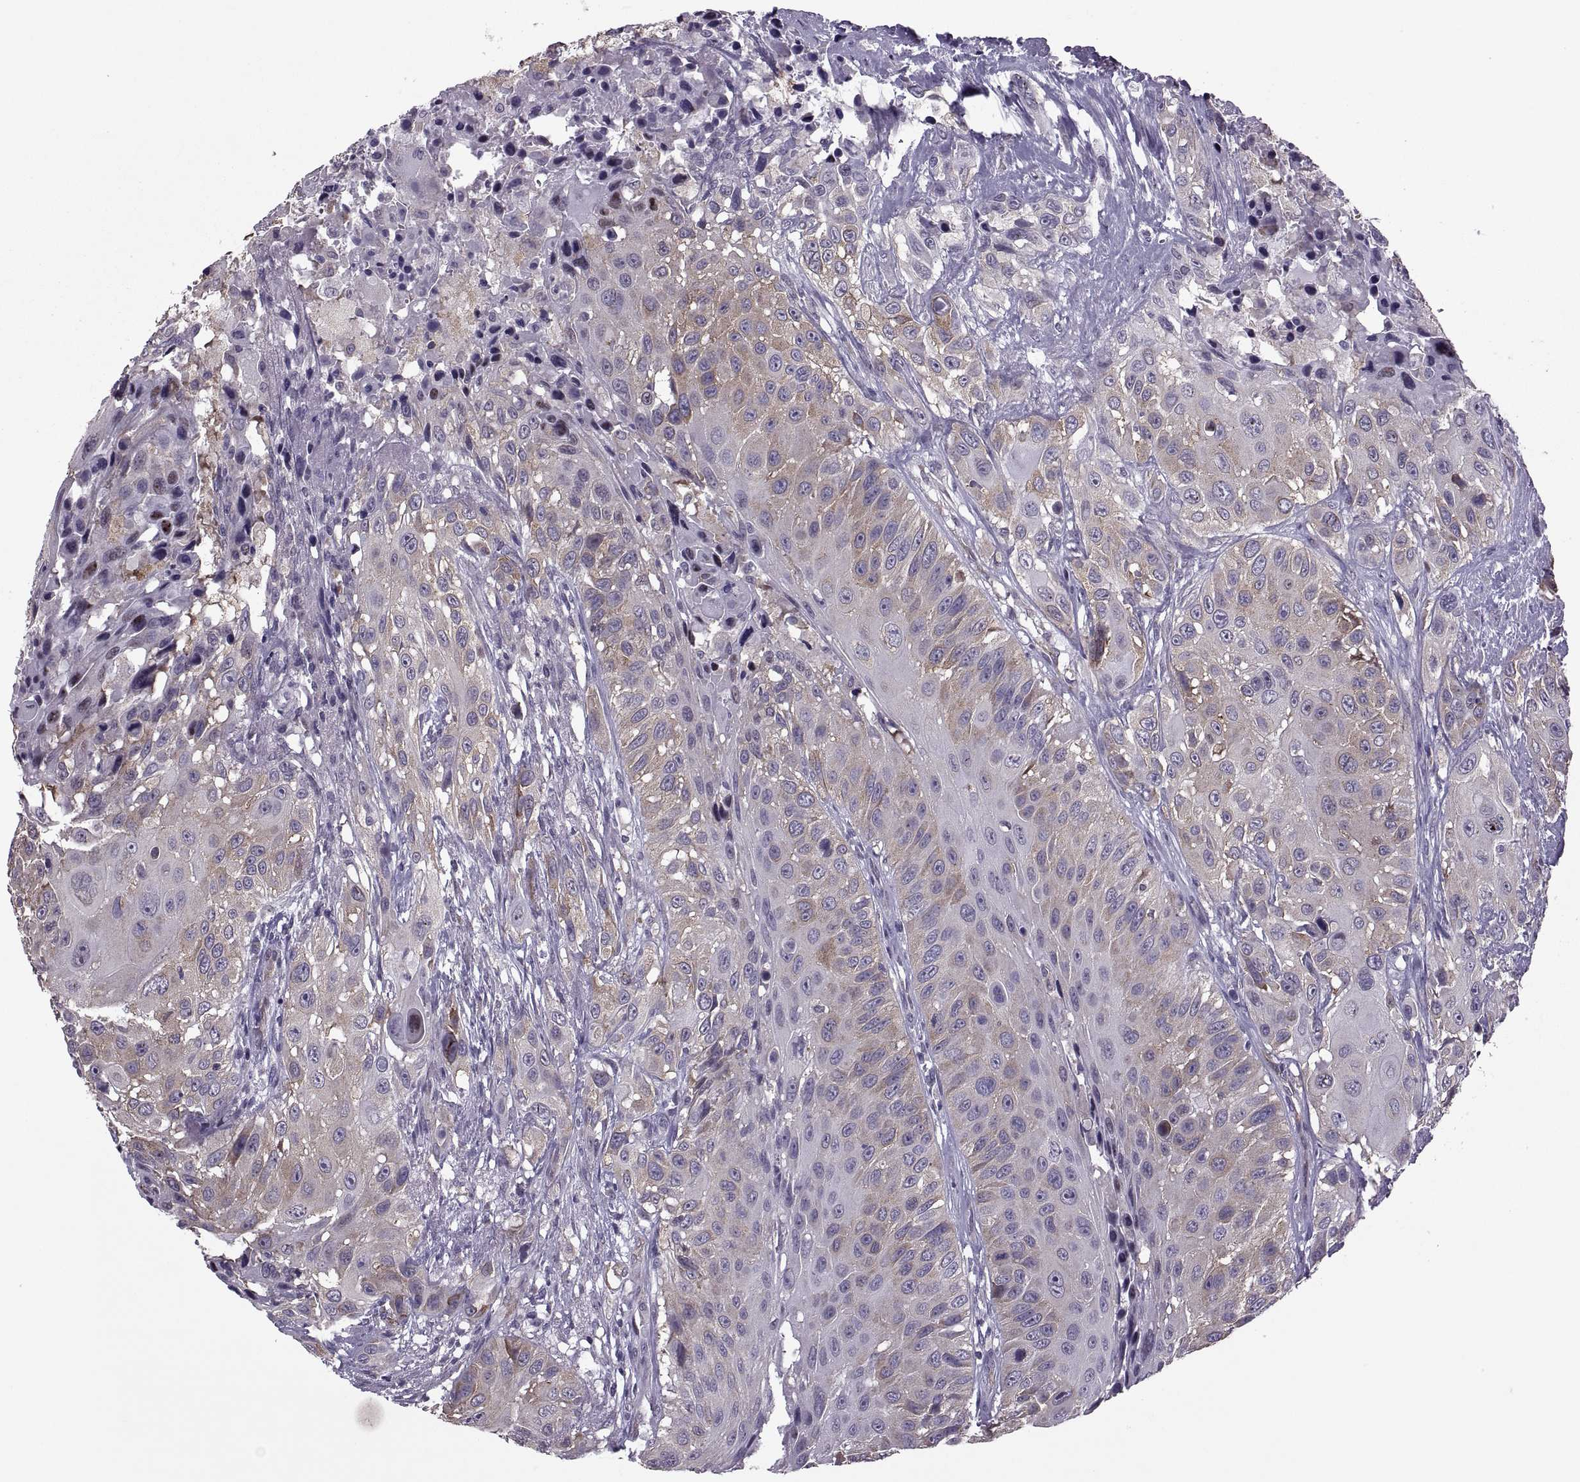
{"staining": {"intensity": "moderate", "quantity": "25%-75%", "location": "cytoplasmic/membranous"}, "tissue": "urothelial cancer", "cell_type": "Tumor cells", "image_type": "cancer", "snomed": [{"axis": "morphology", "description": "Urothelial carcinoma, NOS"}, {"axis": "topography", "description": "Urinary bladder"}], "caption": "High-magnification brightfield microscopy of transitional cell carcinoma stained with DAB (3,3'-diaminobenzidine) (brown) and counterstained with hematoxylin (blue). tumor cells exhibit moderate cytoplasmic/membranous expression is seen in about25%-75% of cells. (Brightfield microscopy of DAB IHC at high magnification).", "gene": "PABPC1", "patient": {"sex": "male", "age": 55}}